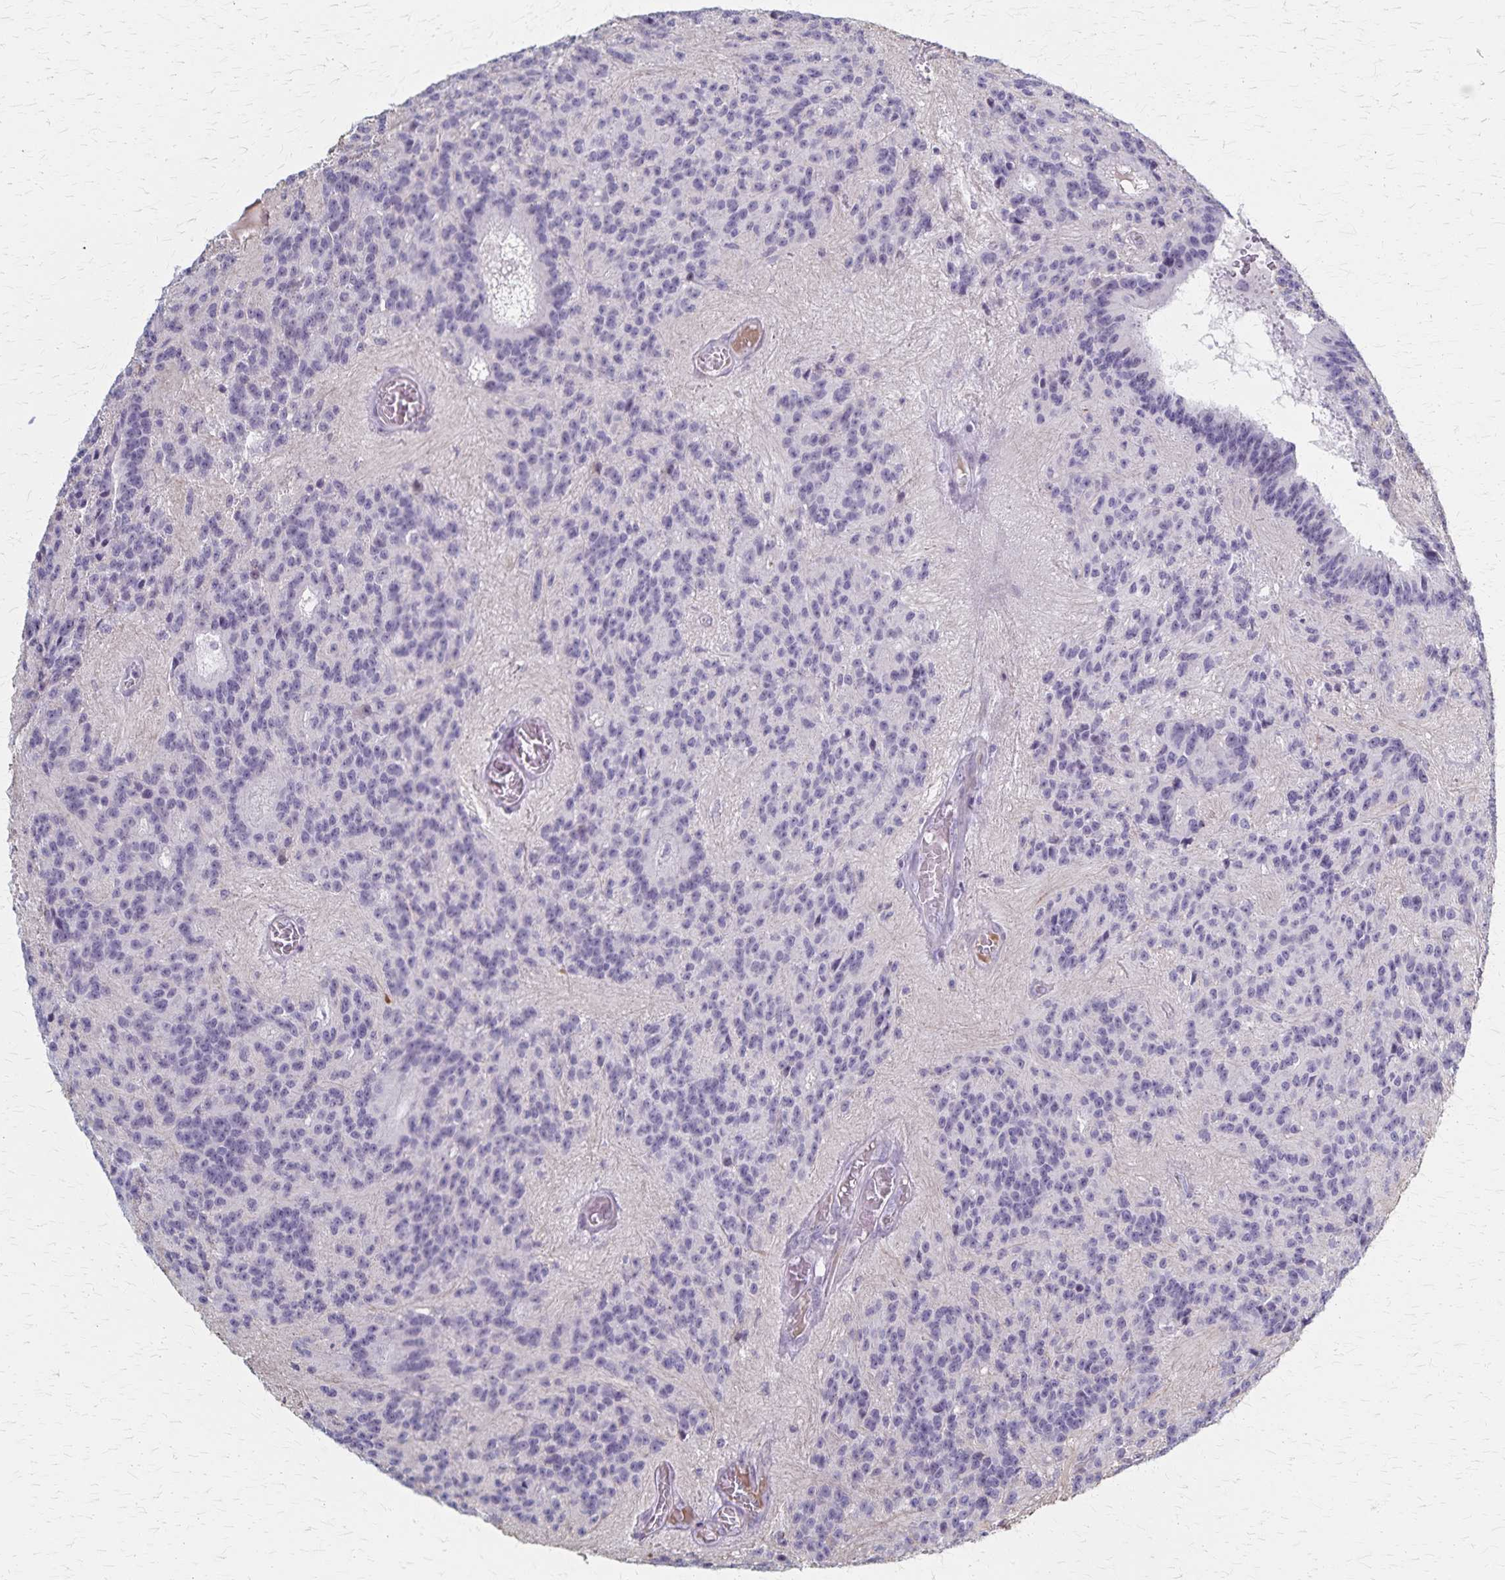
{"staining": {"intensity": "weak", "quantity": "<25%", "location": "nuclear"}, "tissue": "glioma", "cell_type": "Tumor cells", "image_type": "cancer", "snomed": [{"axis": "morphology", "description": "Glioma, malignant, Low grade"}, {"axis": "topography", "description": "Brain"}], "caption": "Immunohistochemical staining of malignant glioma (low-grade) displays no significant expression in tumor cells.", "gene": "DLK2", "patient": {"sex": "male", "age": 31}}